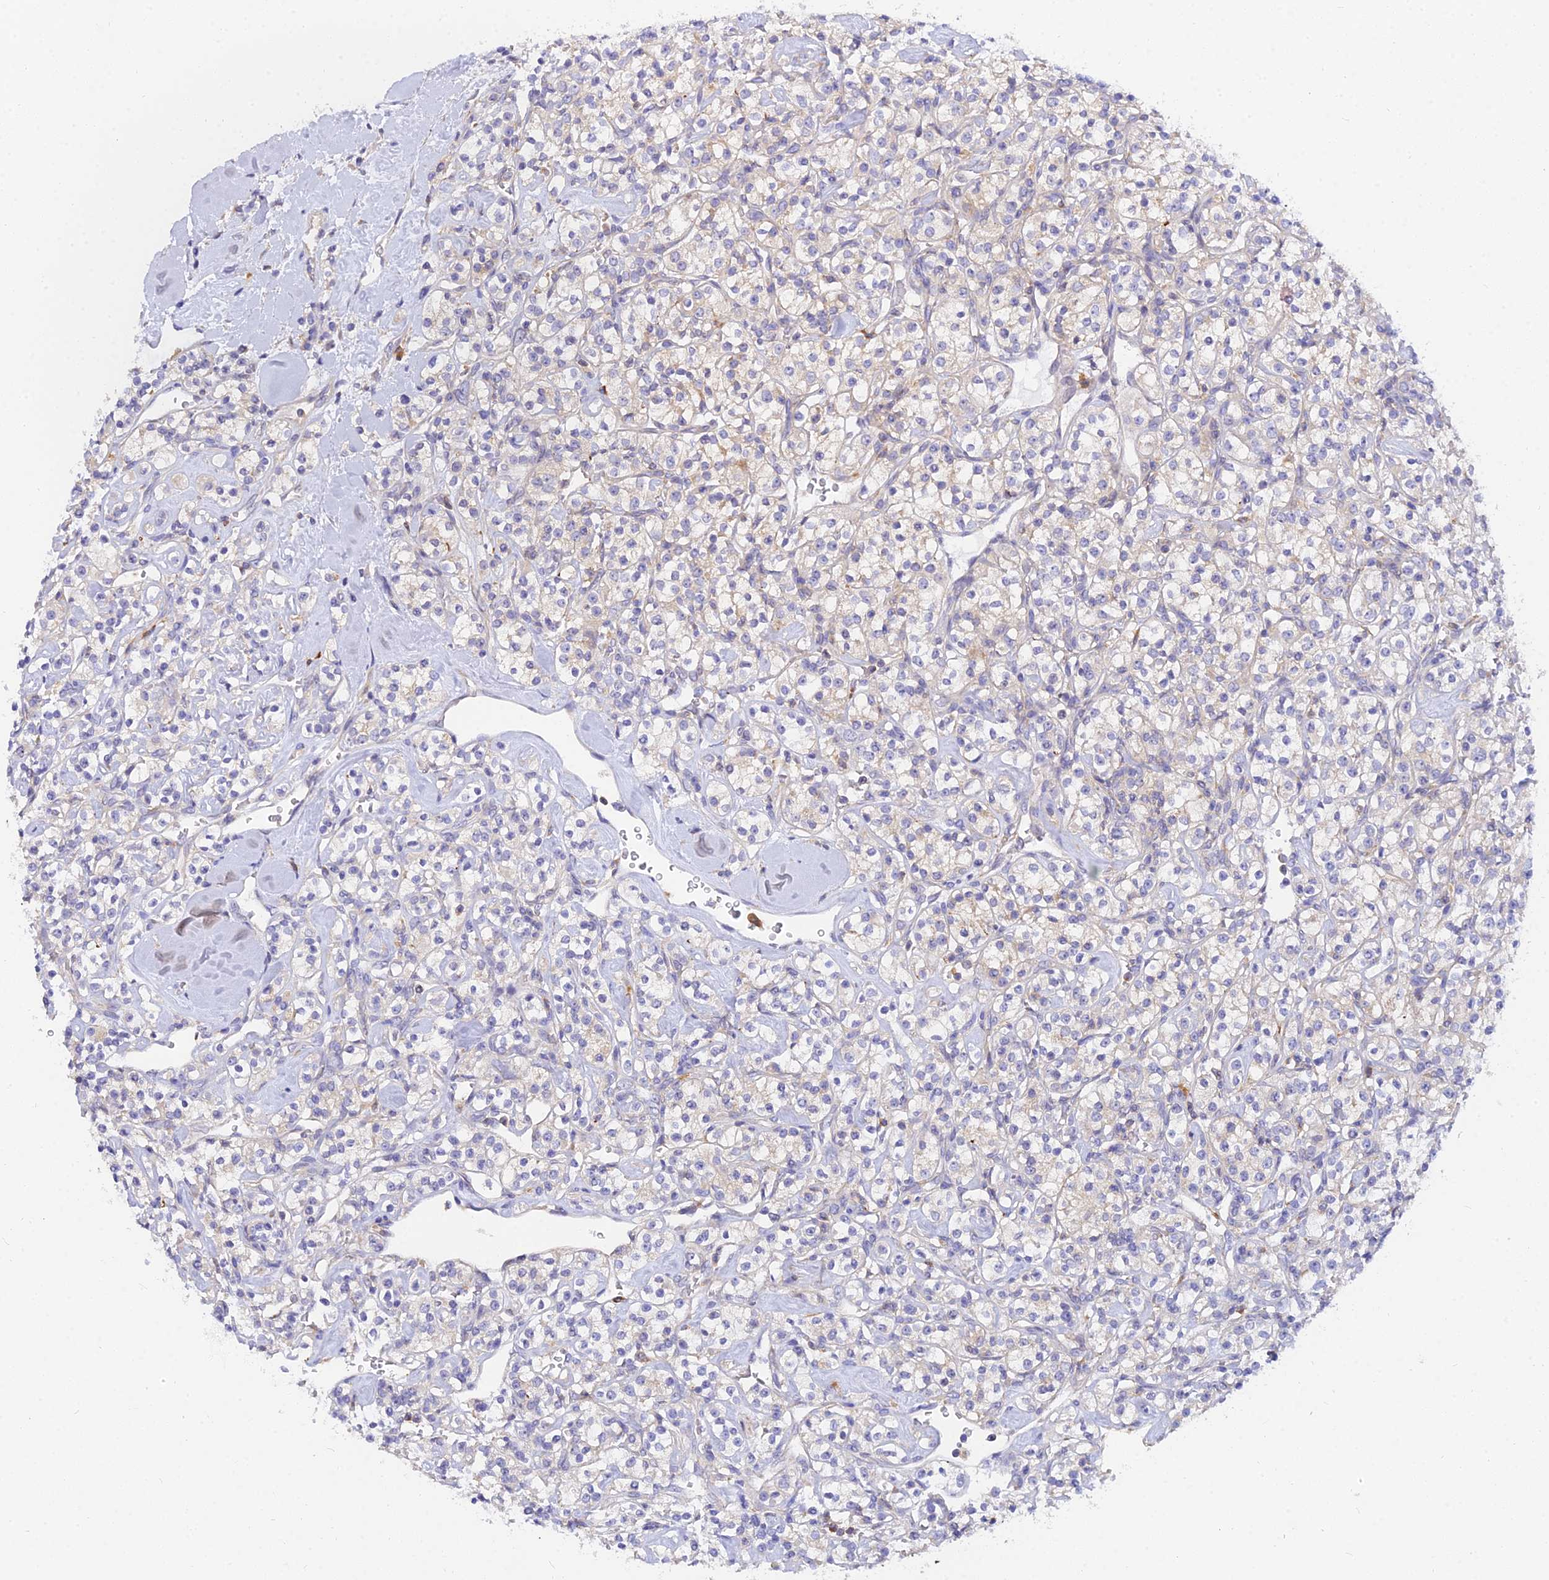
{"staining": {"intensity": "negative", "quantity": "none", "location": "none"}, "tissue": "renal cancer", "cell_type": "Tumor cells", "image_type": "cancer", "snomed": [{"axis": "morphology", "description": "Adenocarcinoma, NOS"}, {"axis": "topography", "description": "Kidney"}], "caption": "Immunohistochemistry micrograph of renal adenocarcinoma stained for a protein (brown), which demonstrates no positivity in tumor cells.", "gene": "ARL8B", "patient": {"sex": "male", "age": 77}}